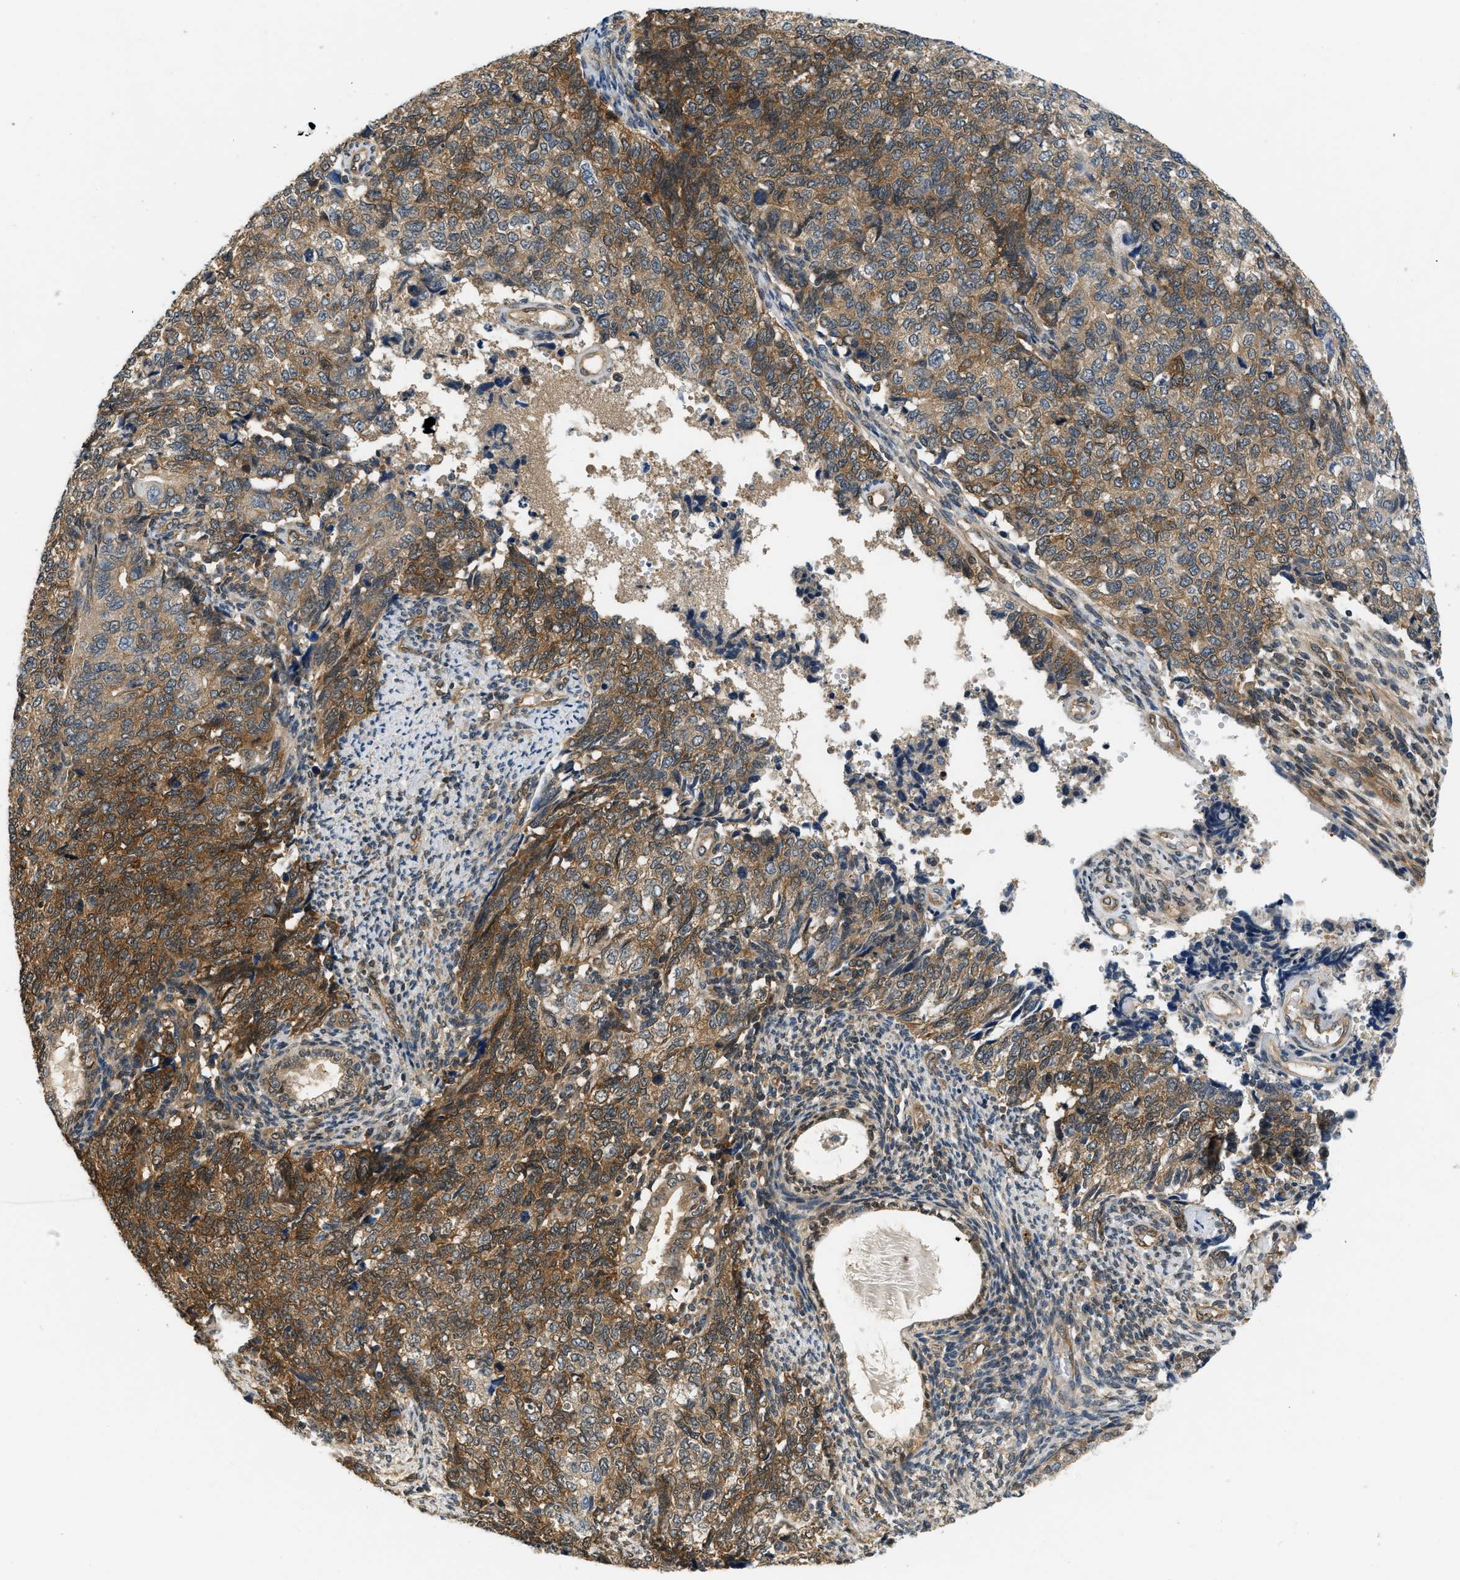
{"staining": {"intensity": "moderate", "quantity": ">75%", "location": "cytoplasmic/membranous"}, "tissue": "cervical cancer", "cell_type": "Tumor cells", "image_type": "cancer", "snomed": [{"axis": "morphology", "description": "Squamous cell carcinoma, NOS"}, {"axis": "topography", "description": "Cervix"}], "caption": "Protein positivity by immunohistochemistry (IHC) exhibits moderate cytoplasmic/membranous staining in approximately >75% of tumor cells in cervical squamous cell carcinoma.", "gene": "EIF4EBP2", "patient": {"sex": "female", "age": 63}}